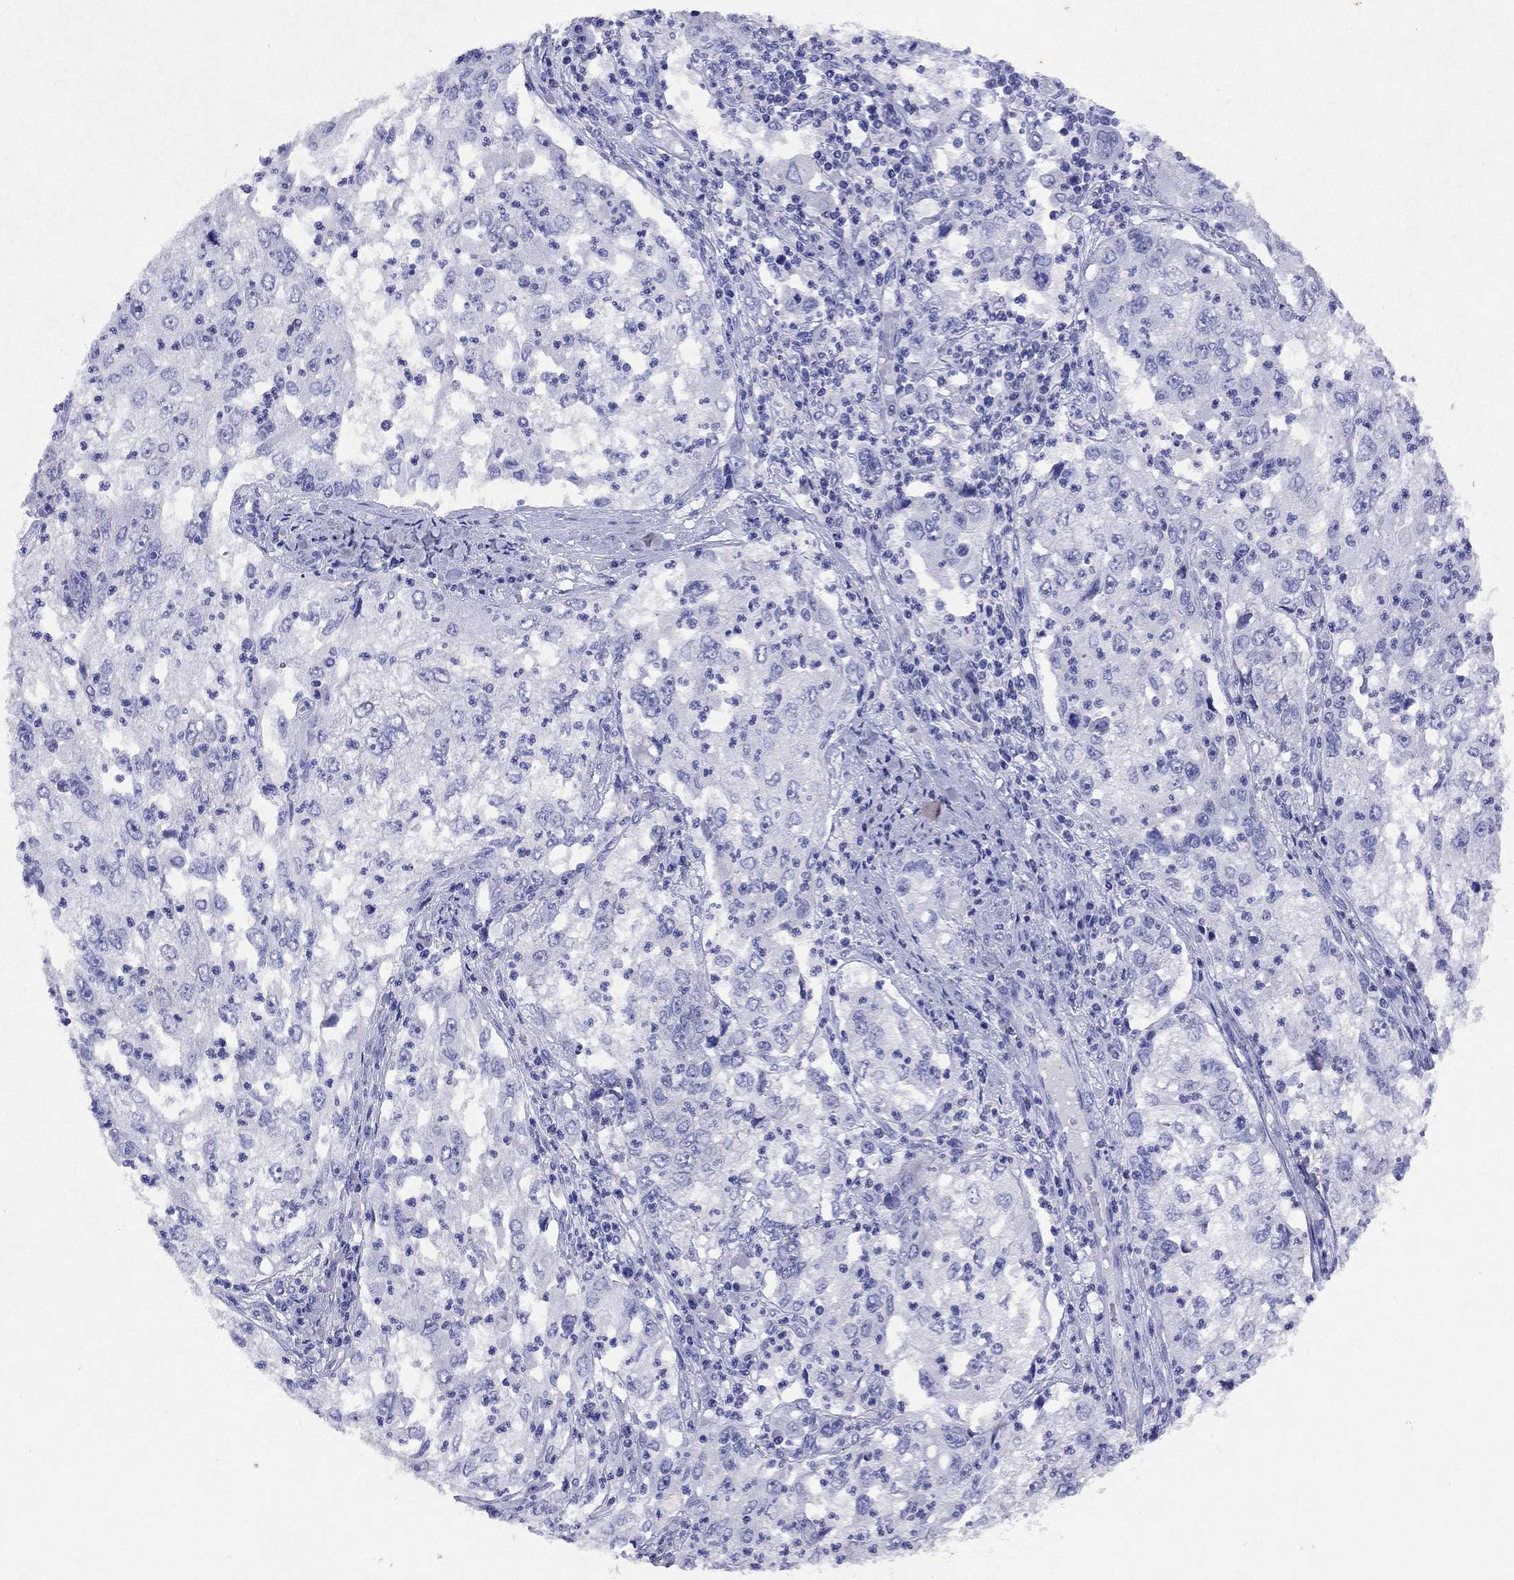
{"staining": {"intensity": "negative", "quantity": "none", "location": "none"}, "tissue": "cervical cancer", "cell_type": "Tumor cells", "image_type": "cancer", "snomed": [{"axis": "morphology", "description": "Squamous cell carcinoma, NOS"}, {"axis": "topography", "description": "Cervix"}], "caption": "Immunohistochemical staining of human cervical cancer displays no significant expression in tumor cells.", "gene": "ARMC12", "patient": {"sex": "female", "age": 36}}